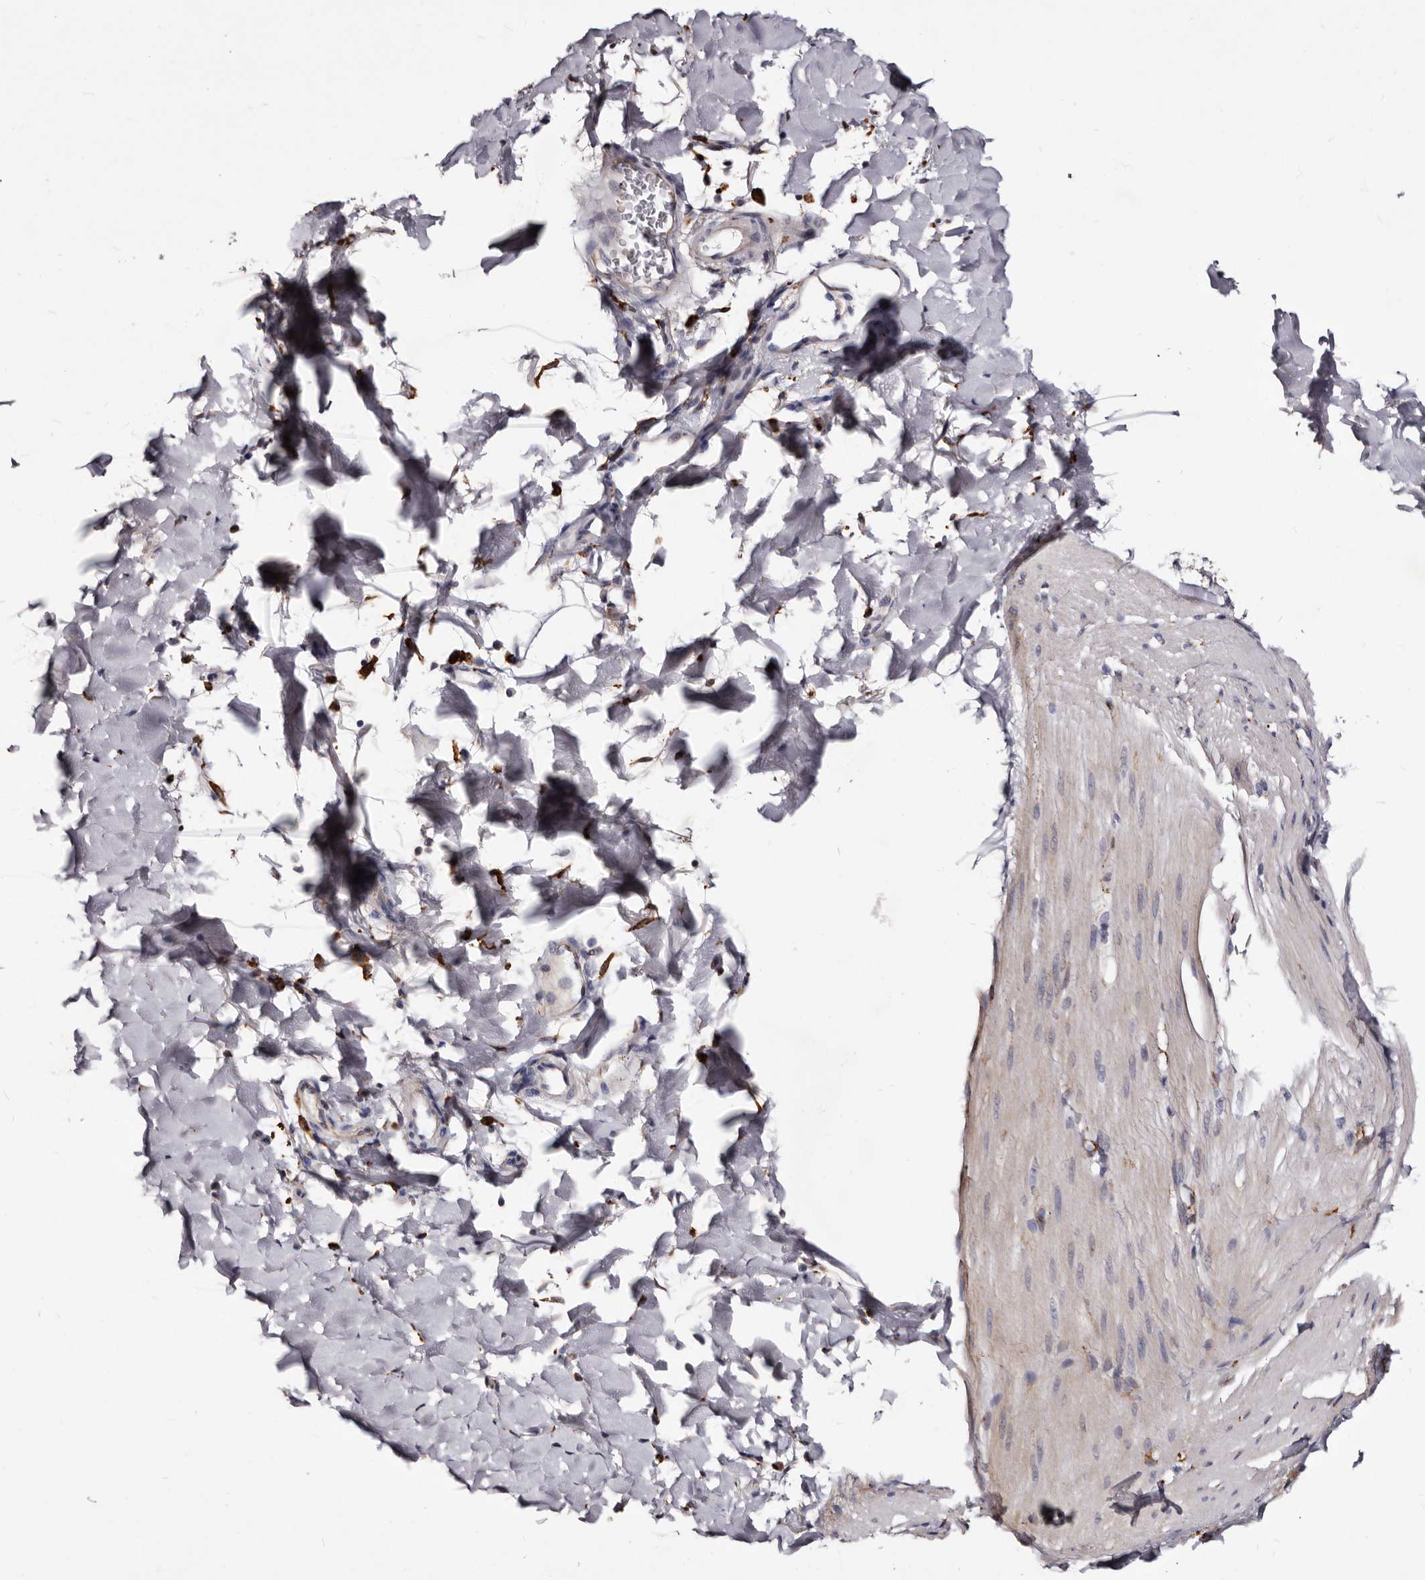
{"staining": {"intensity": "weak", "quantity": "25%-75%", "location": "cytoplasmic/membranous"}, "tissue": "smooth muscle", "cell_type": "Smooth muscle cells", "image_type": "normal", "snomed": [{"axis": "morphology", "description": "Normal tissue, NOS"}, {"axis": "topography", "description": "Smooth muscle"}, {"axis": "topography", "description": "Small intestine"}], "caption": "This image shows benign smooth muscle stained with IHC to label a protein in brown. The cytoplasmic/membranous of smooth muscle cells show weak positivity for the protein. Nuclei are counter-stained blue.", "gene": "AUNIP", "patient": {"sex": "female", "age": 84}}